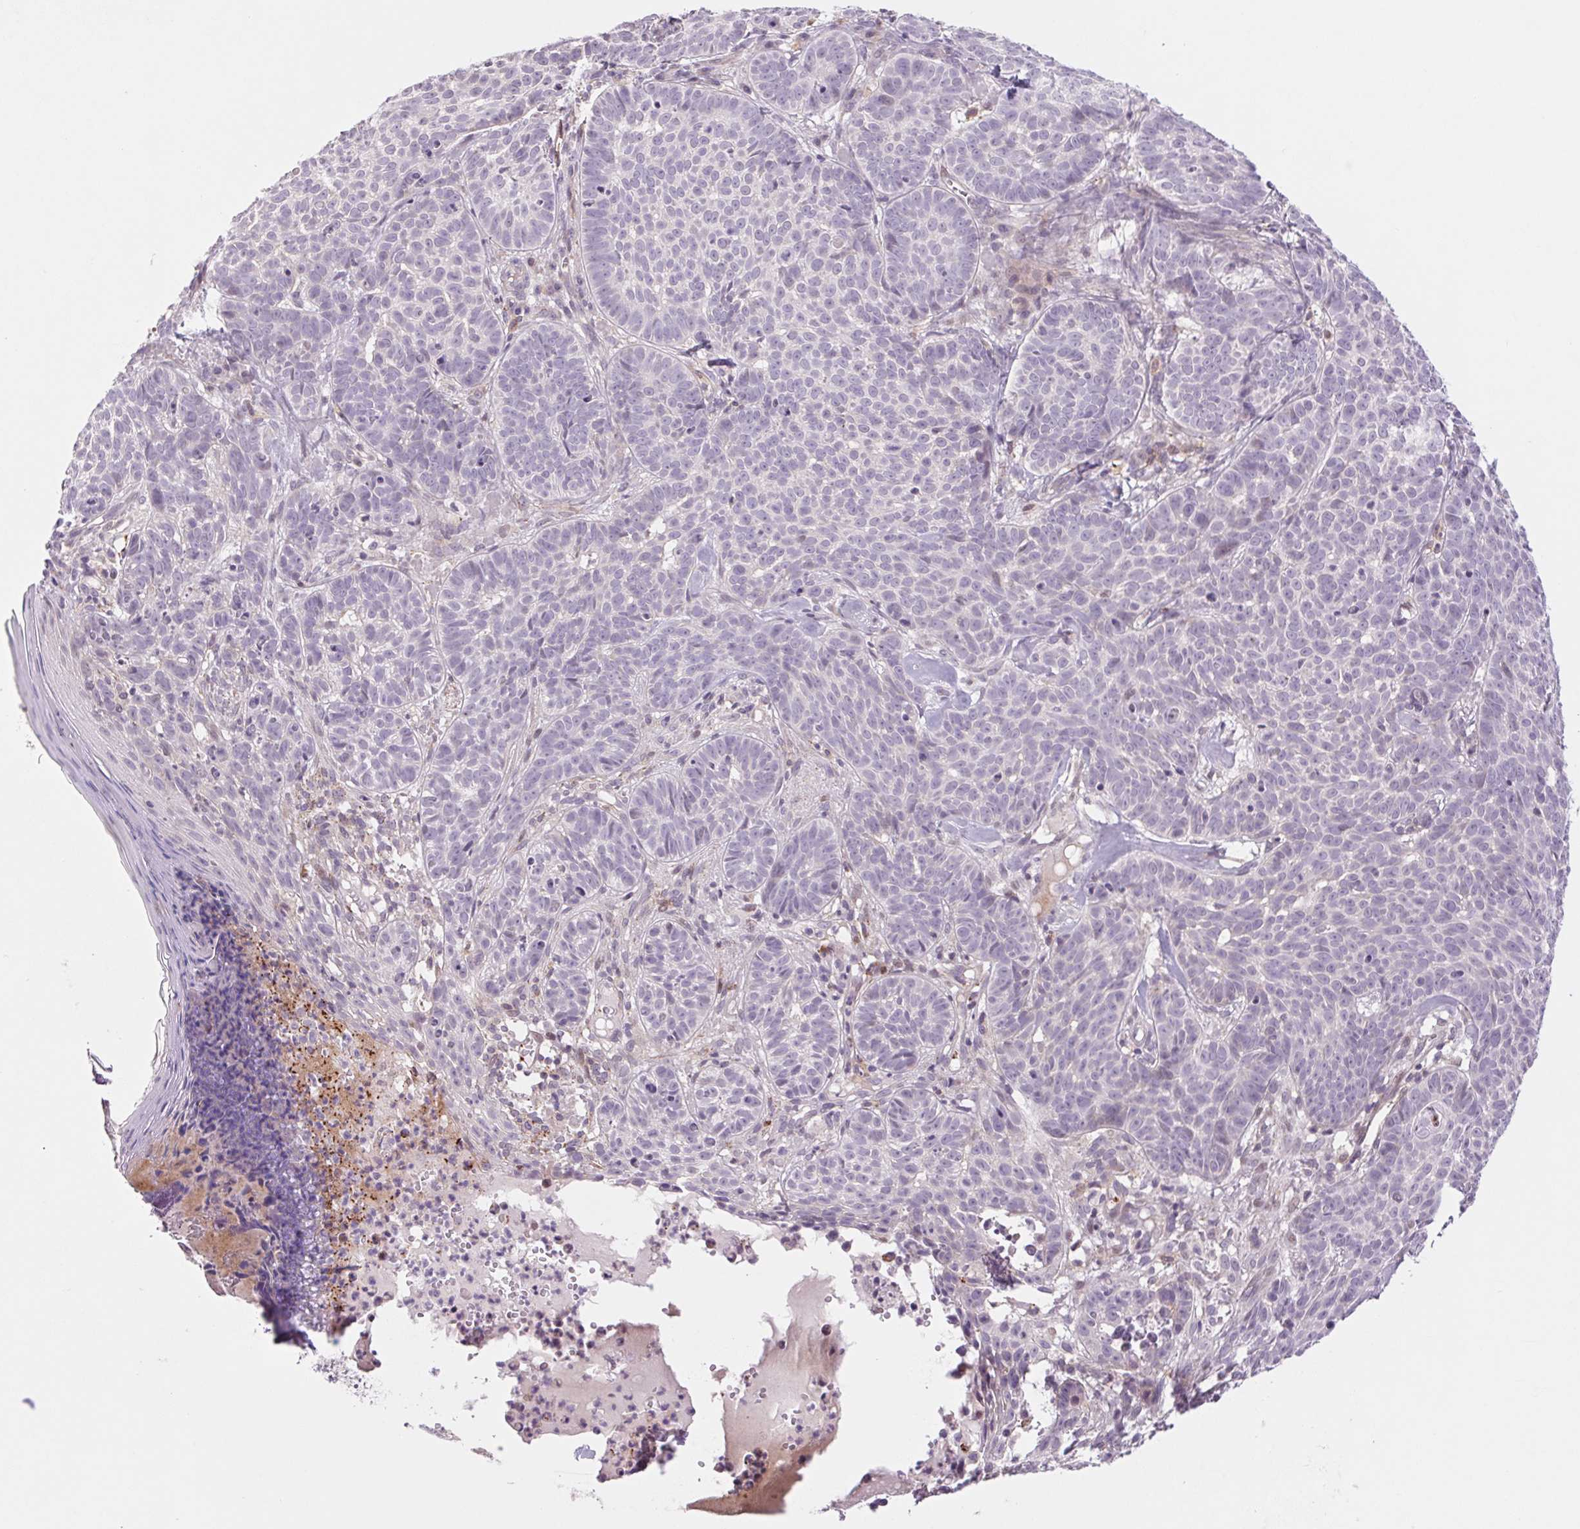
{"staining": {"intensity": "negative", "quantity": "none", "location": "none"}, "tissue": "skin cancer", "cell_type": "Tumor cells", "image_type": "cancer", "snomed": [{"axis": "morphology", "description": "Basal cell carcinoma"}, {"axis": "topography", "description": "Skin"}], "caption": "An IHC image of skin basal cell carcinoma is shown. There is no staining in tumor cells of skin basal cell carcinoma.", "gene": "MS4A13", "patient": {"sex": "male", "age": 90}}